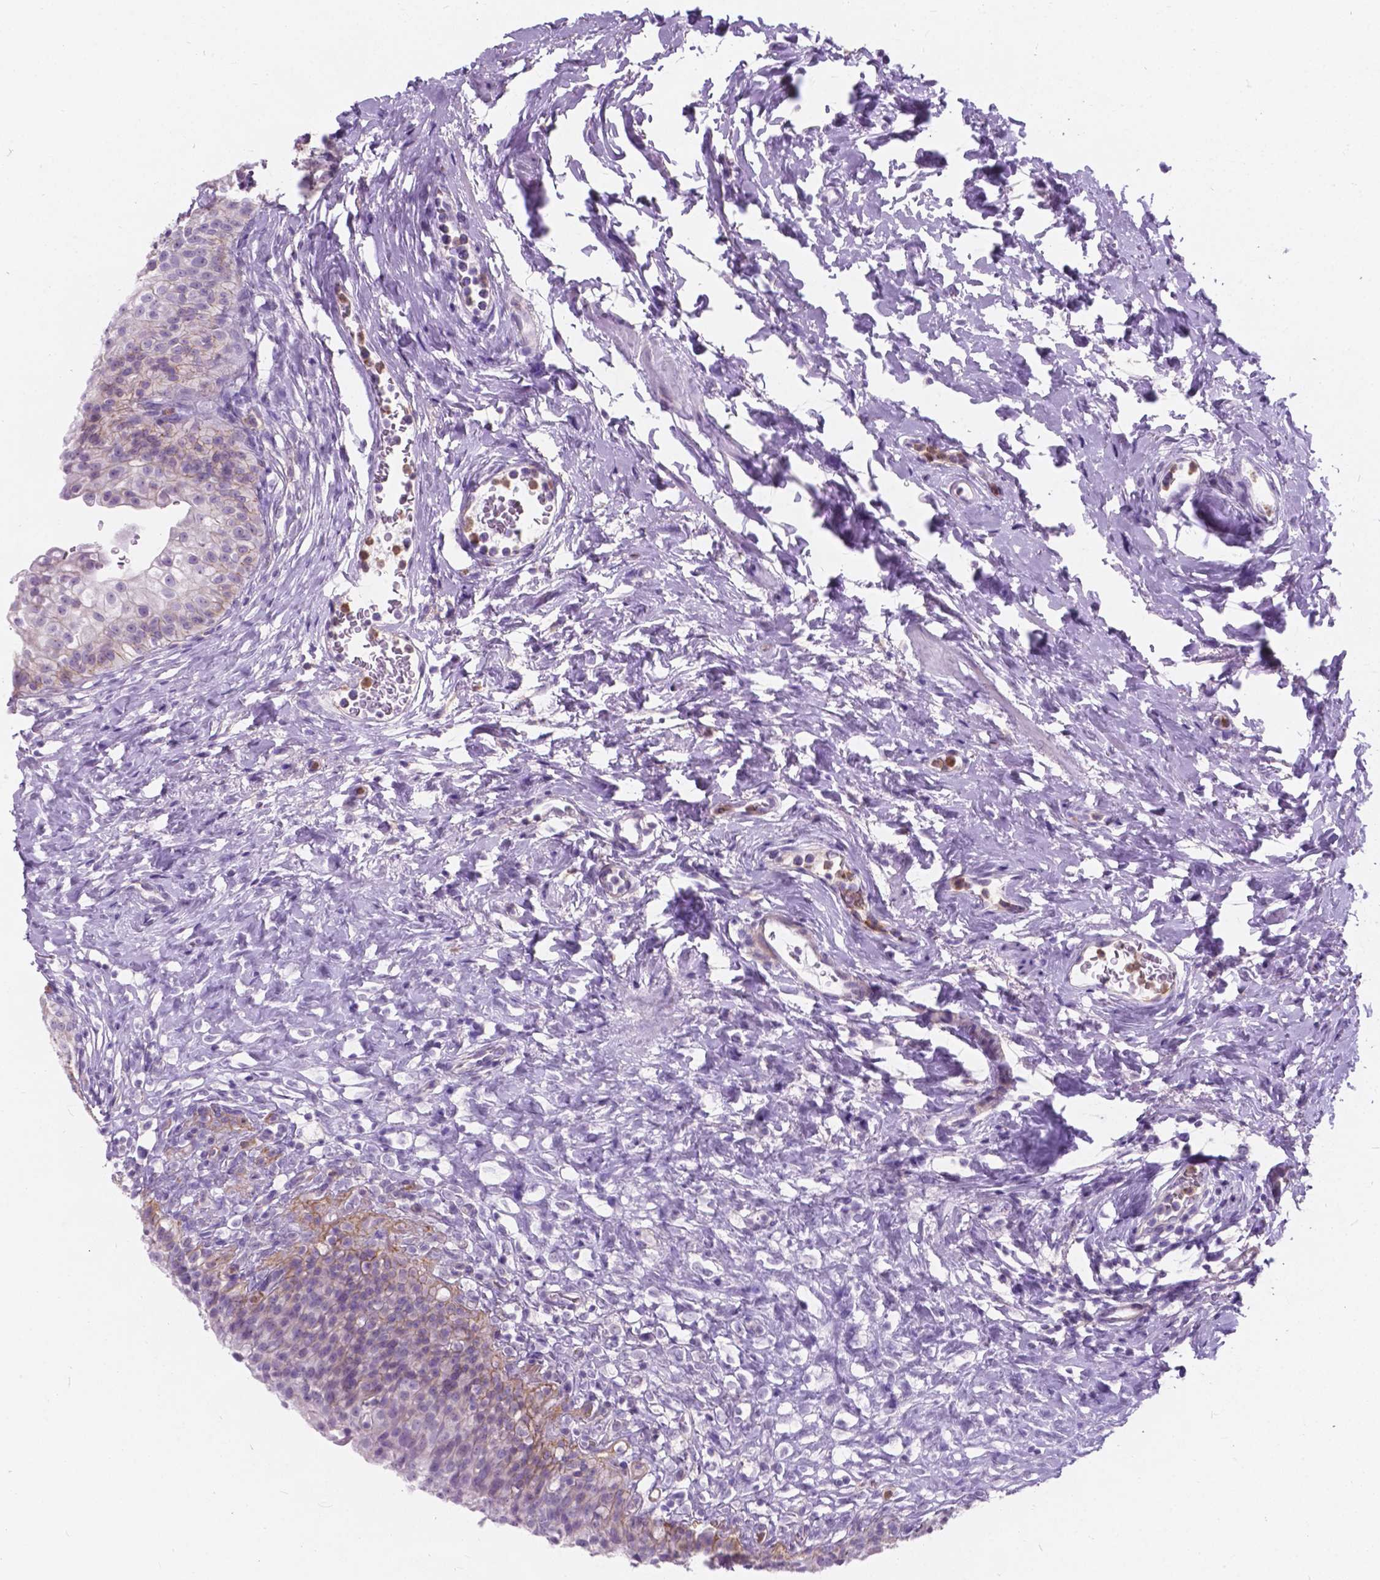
{"staining": {"intensity": "weak", "quantity": "<25%", "location": "cytoplasmic/membranous"}, "tissue": "urinary bladder", "cell_type": "Urothelial cells", "image_type": "normal", "snomed": [{"axis": "morphology", "description": "Normal tissue, NOS"}, {"axis": "topography", "description": "Urinary bladder"}], "caption": "The histopathology image demonstrates no staining of urothelial cells in benign urinary bladder. (Brightfield microscopy of DAB immunohistochemistry at high magnification).", "gene": "KIAA0040", "patient": {"sex": "male", "age": 76}}